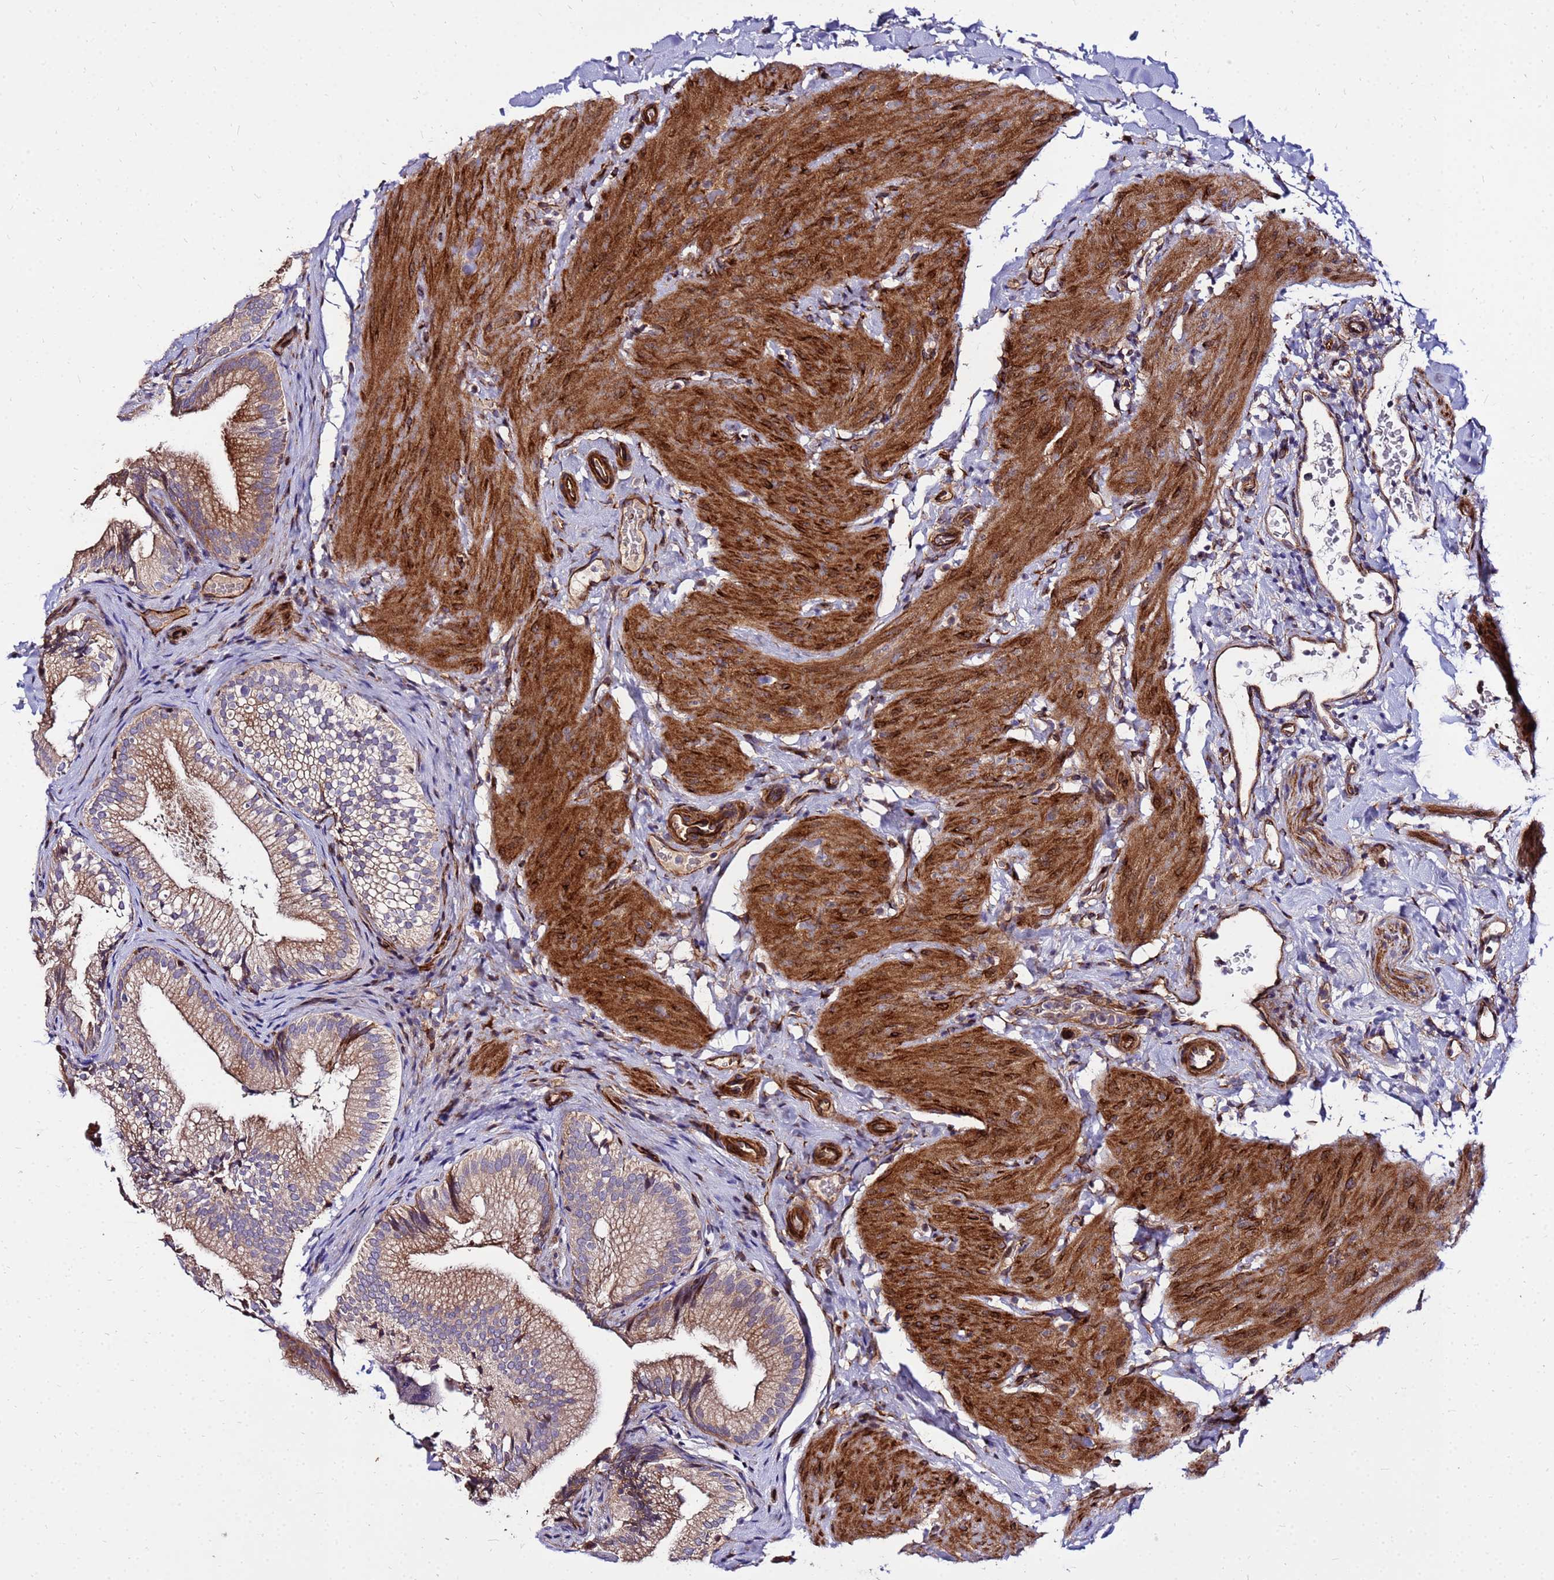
{"staining": {"intensity": "moderate", "quantity": ">75%", "location": "cytoplasmic/membranous"}, "tissue": "gallbladder", "cell_type": "Glandular cells", "image_type": "normal", "snomed": [{"axis": "morphology", "description": "Normal tissue, NOS"}, {"axis": "topography", "description": "Gallbladder"}], "caption": "Protein expression analysis of unremarkable human gallbladder reveals moderate cytoplasmic/membranous positivity in approximately >75% of glandular cells.", "gene": "WWC2", "patient": {"sex": "female", "age": 30}}